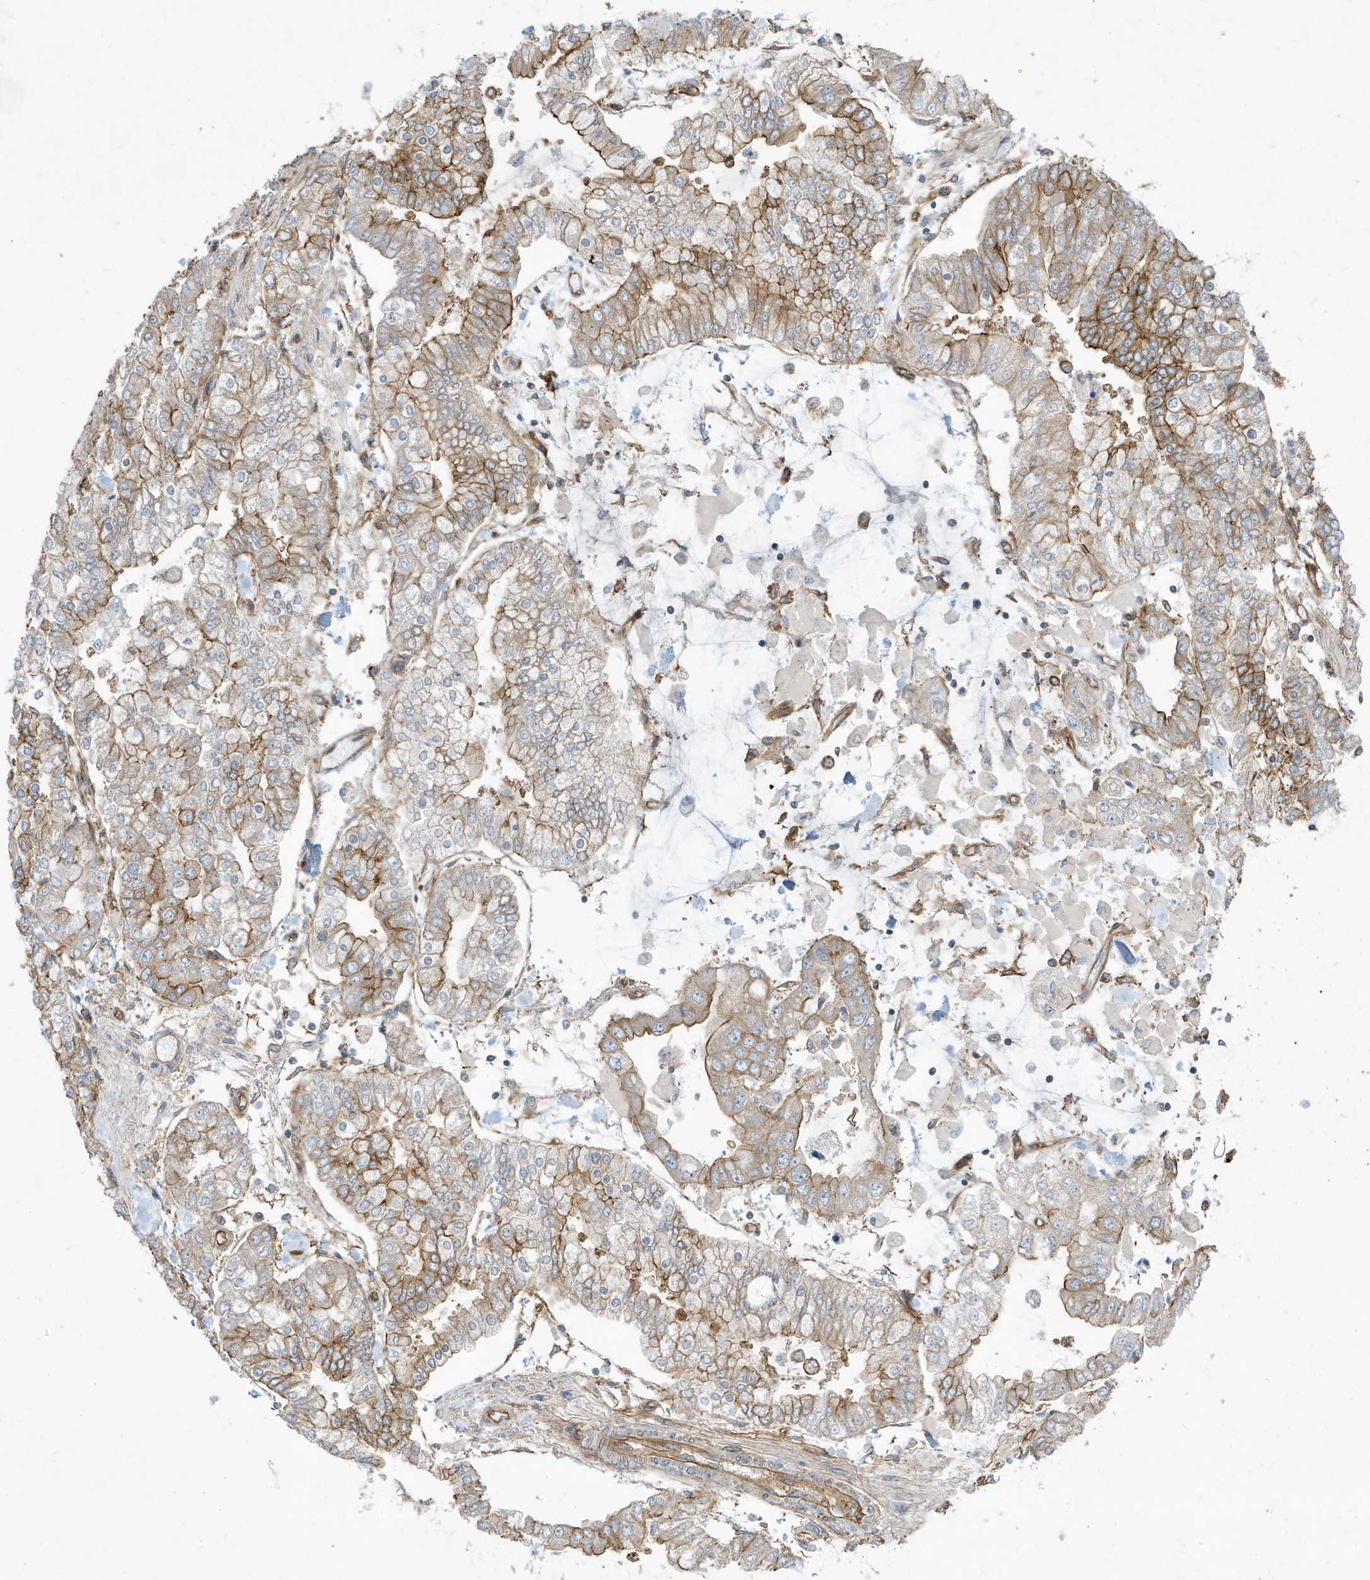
{"staining": {"intensity": "moderate", "quantity": "25%-75%", "location": "cytoplasmic/membranous"}, "tissue": "stomach cancer", "cell_type": "Tumor cells", "image_type": "cancer", "snomed": [{"axis": "morphology", "description": "Normal tissue, NOS"}, {"axis": "morphology", "description": "Adenocarcinoma, NOS"}, {"axis": "topography", "description": "Stomach, upper"}, {"axis": "topography", "description": "Stomach"}], "caption": "This image shows stomach cancer stained with IHC to label a protein in brown. The cytoplasmic/membranous of tumor cells show moderate positivity for the protein. Nuclei are counter-stained blue.", "gene": "ATP23", "patient": {"sex": "male", "age": 76}}